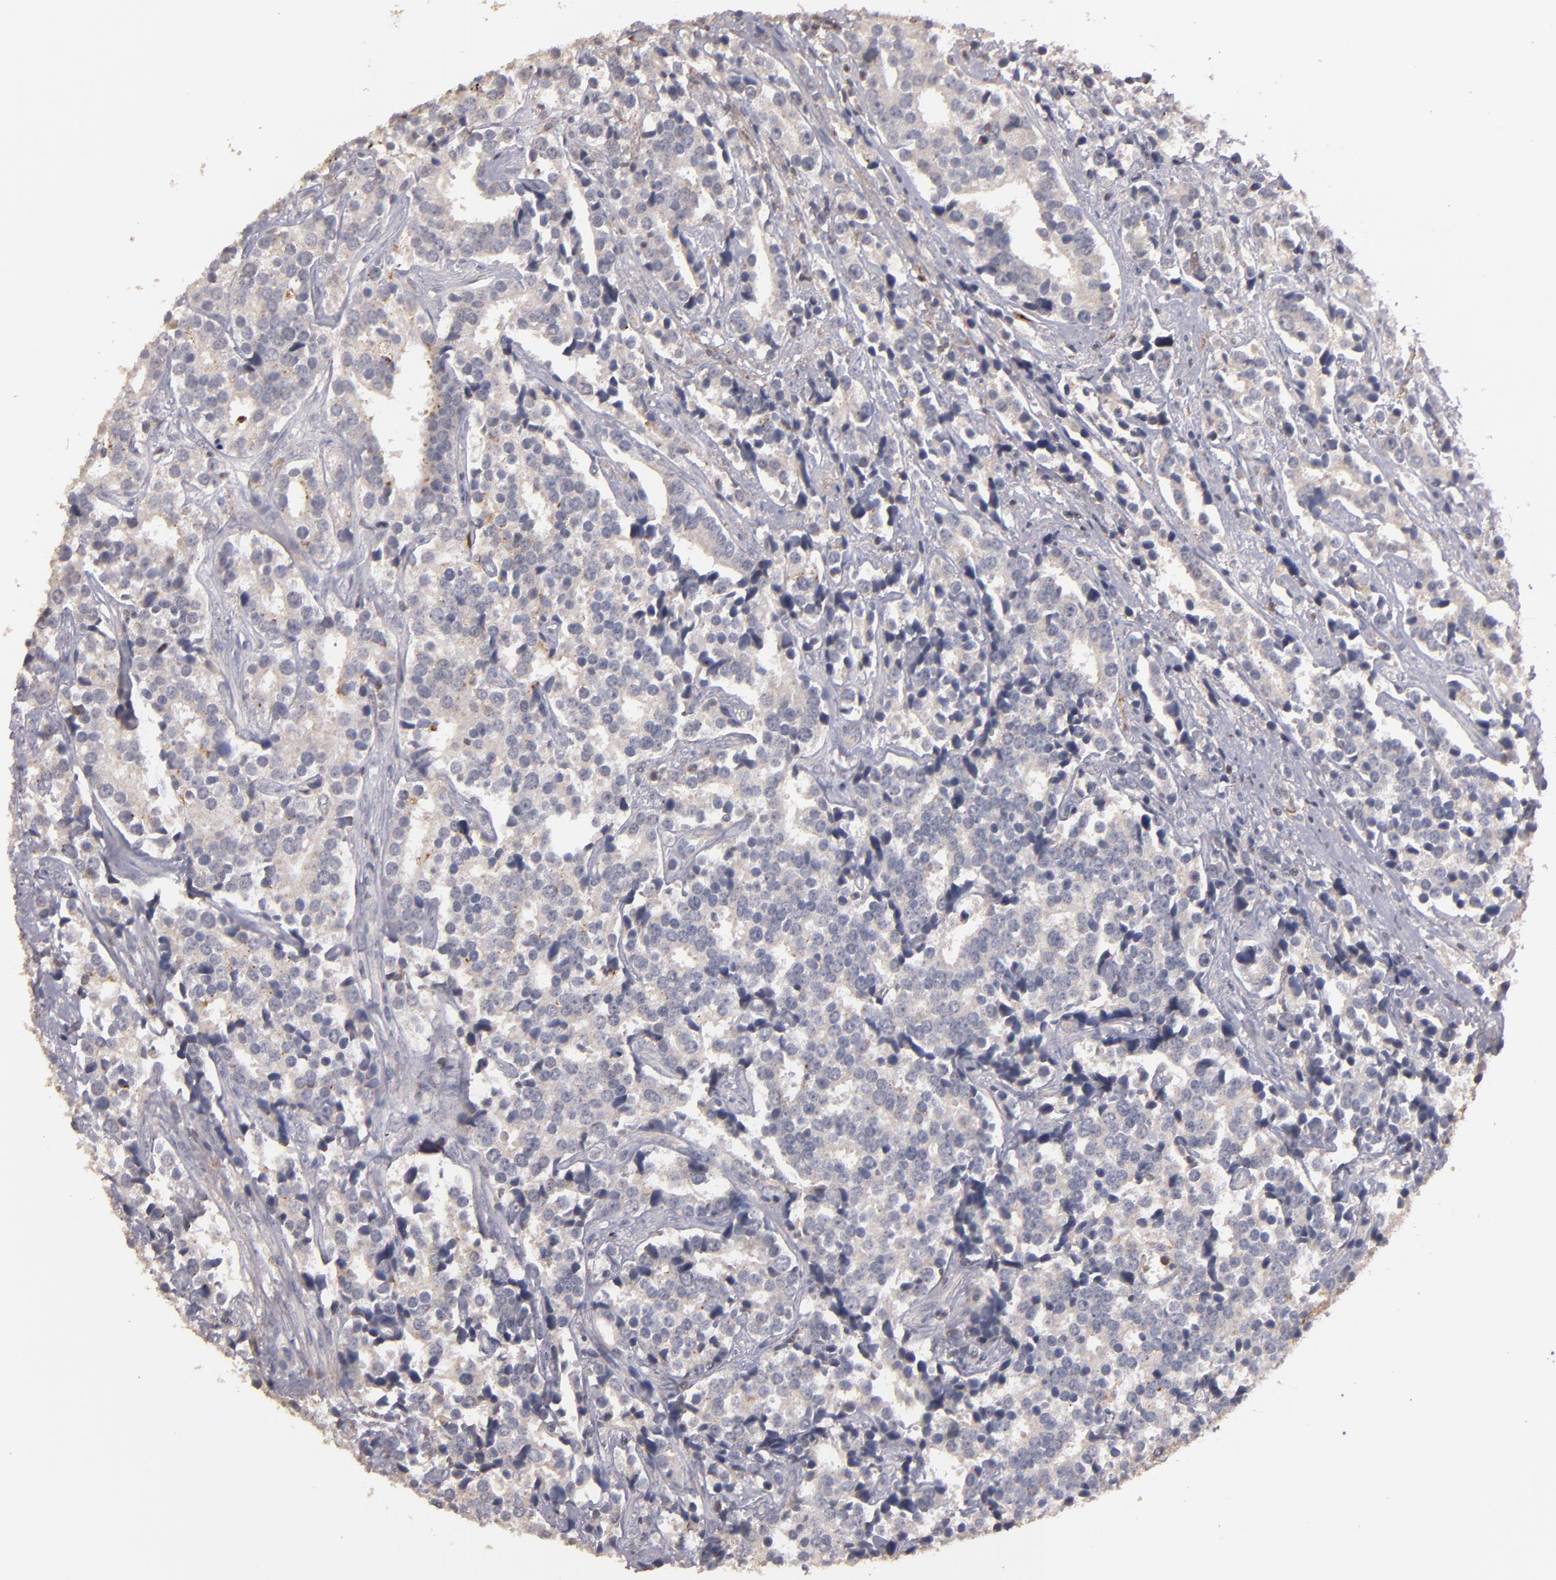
{"staining": {"intensity": "negative", "quantity": "none", "location": "none"}, "tissue": "prostate cancer", "cell_type": "Tumor cells", "image_type": "cancer", "snomed": [{"axis": "morphology", "description": "Adenocarcinoma, High grade"}, {"axis": "topography", "description": "Prostate"}], "caption": "High magnification brightfield microscopy of adenocarcinoma (high-grade) (prostate) stained with DAB (3,3'-diaminobenzidine) (brown) and counterstained with hematoxylin (blue): tumor cells show no significant positivity.", "gene": "MBL2", "patient": {"sex": "male", "age": 71}}